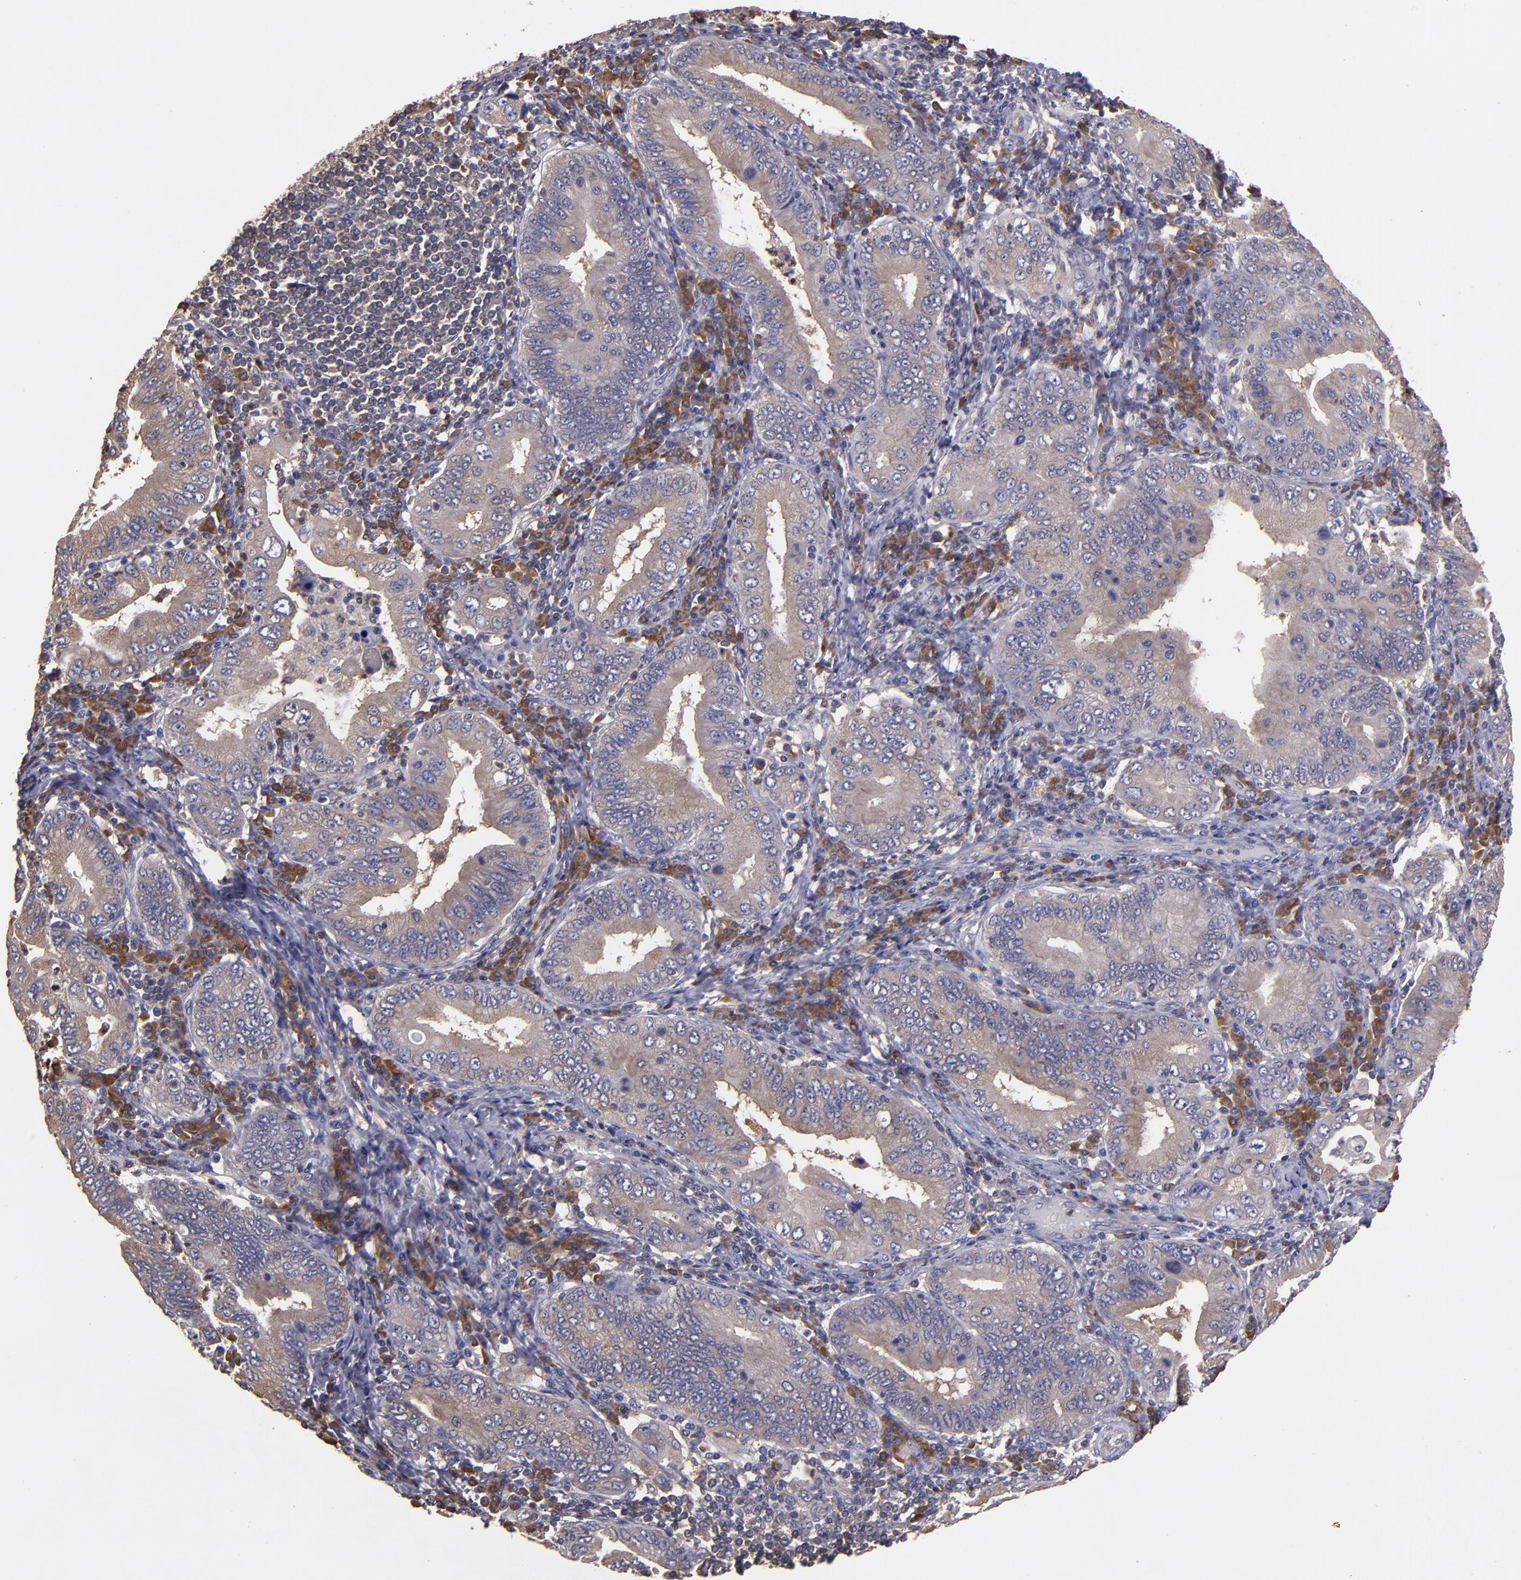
{"staining": {"intensity": "weak", "quantity": "25%-75%", "location": "cytoplasmic/membranous"}, "tissue": "stomach cancer", "cell_type": "Tumor cells", "image_type": "cancer", "snomed": [{"axis": "morphology", "description": "Normal tissue, NOS"}, {"axis": "morphology", "description": "Adenocarcinoma, NOS"}, {"axis": "topography", "description": "Esophagus"}, {"axis": "topography", "description": "Stomach, upper"}, {"axis": "topography", "description": "Peripheral nerve tissue"}], "caption": "Immunohistochemistry photomicrograph of human stomach cancer stained for a protein (brown), which shows low levels of weak cytoplasmic/membranous expression in approximately 25%-75% of tumor cells.", "gene": "CARS1", "patient": {"sex": "male", "age": 62}}